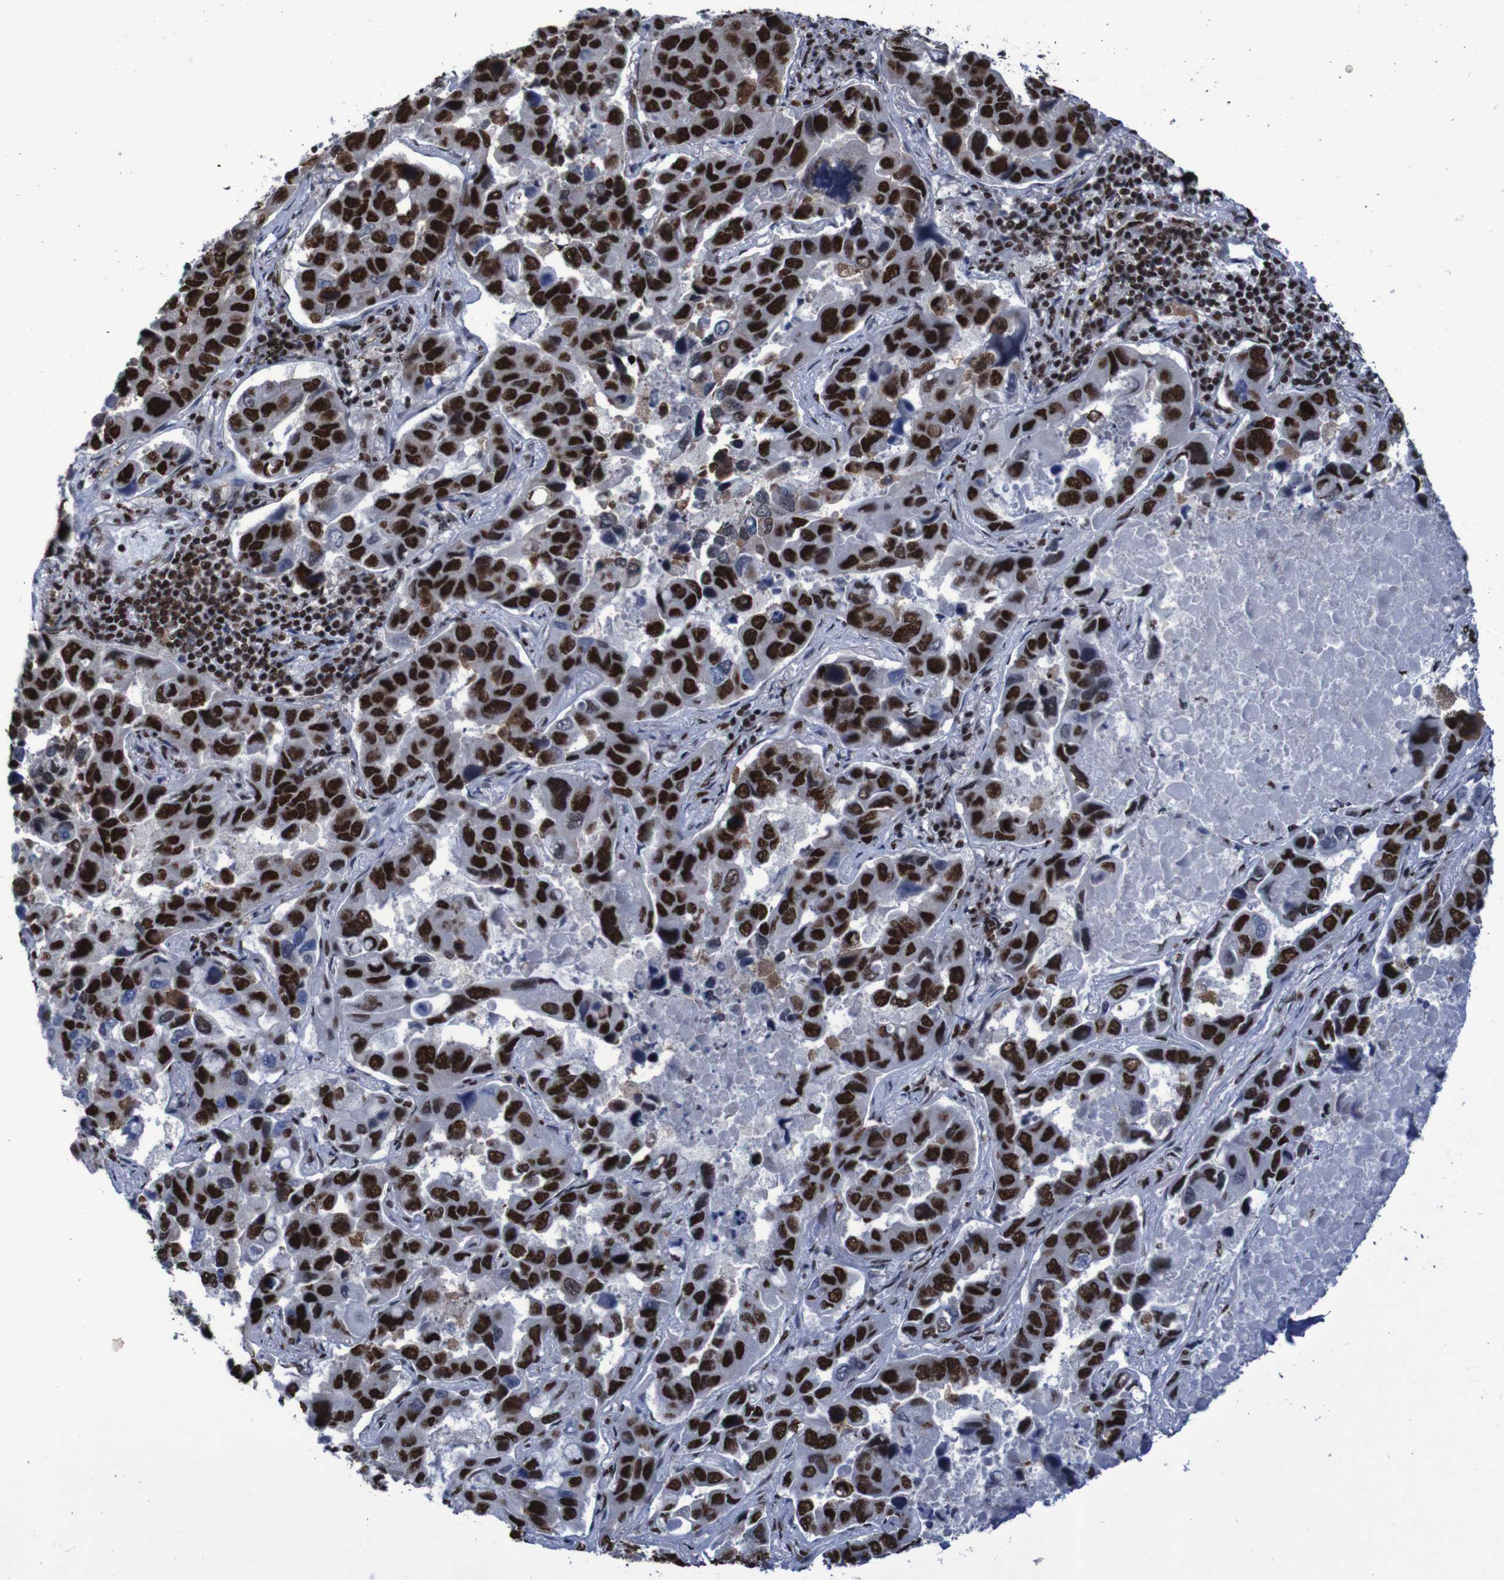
{"staining": {"intensity": "strong", "quantity": ">75%", "location": "nuclear"}, "tissue": "lung cancer", "cell_type": "Tumor cells", "image_type": "cancer", "snomed": [{"axis": "morphology", "description": "Adenocarcinoma, NOS"}, {"axis": "topography", "description": "Lung"}], "caption": "Immunohistochemistry photomicrograph of neoplastic tissue: lung cancer (adenocarcinoma) stained using IHC shows high levels of strong protein expression localized specifically in the nuclear of tumor cells, appearing as a nuclear brown color.", "gene": "HNRNPR", "patient": {"sex": "male", "age": 64}}